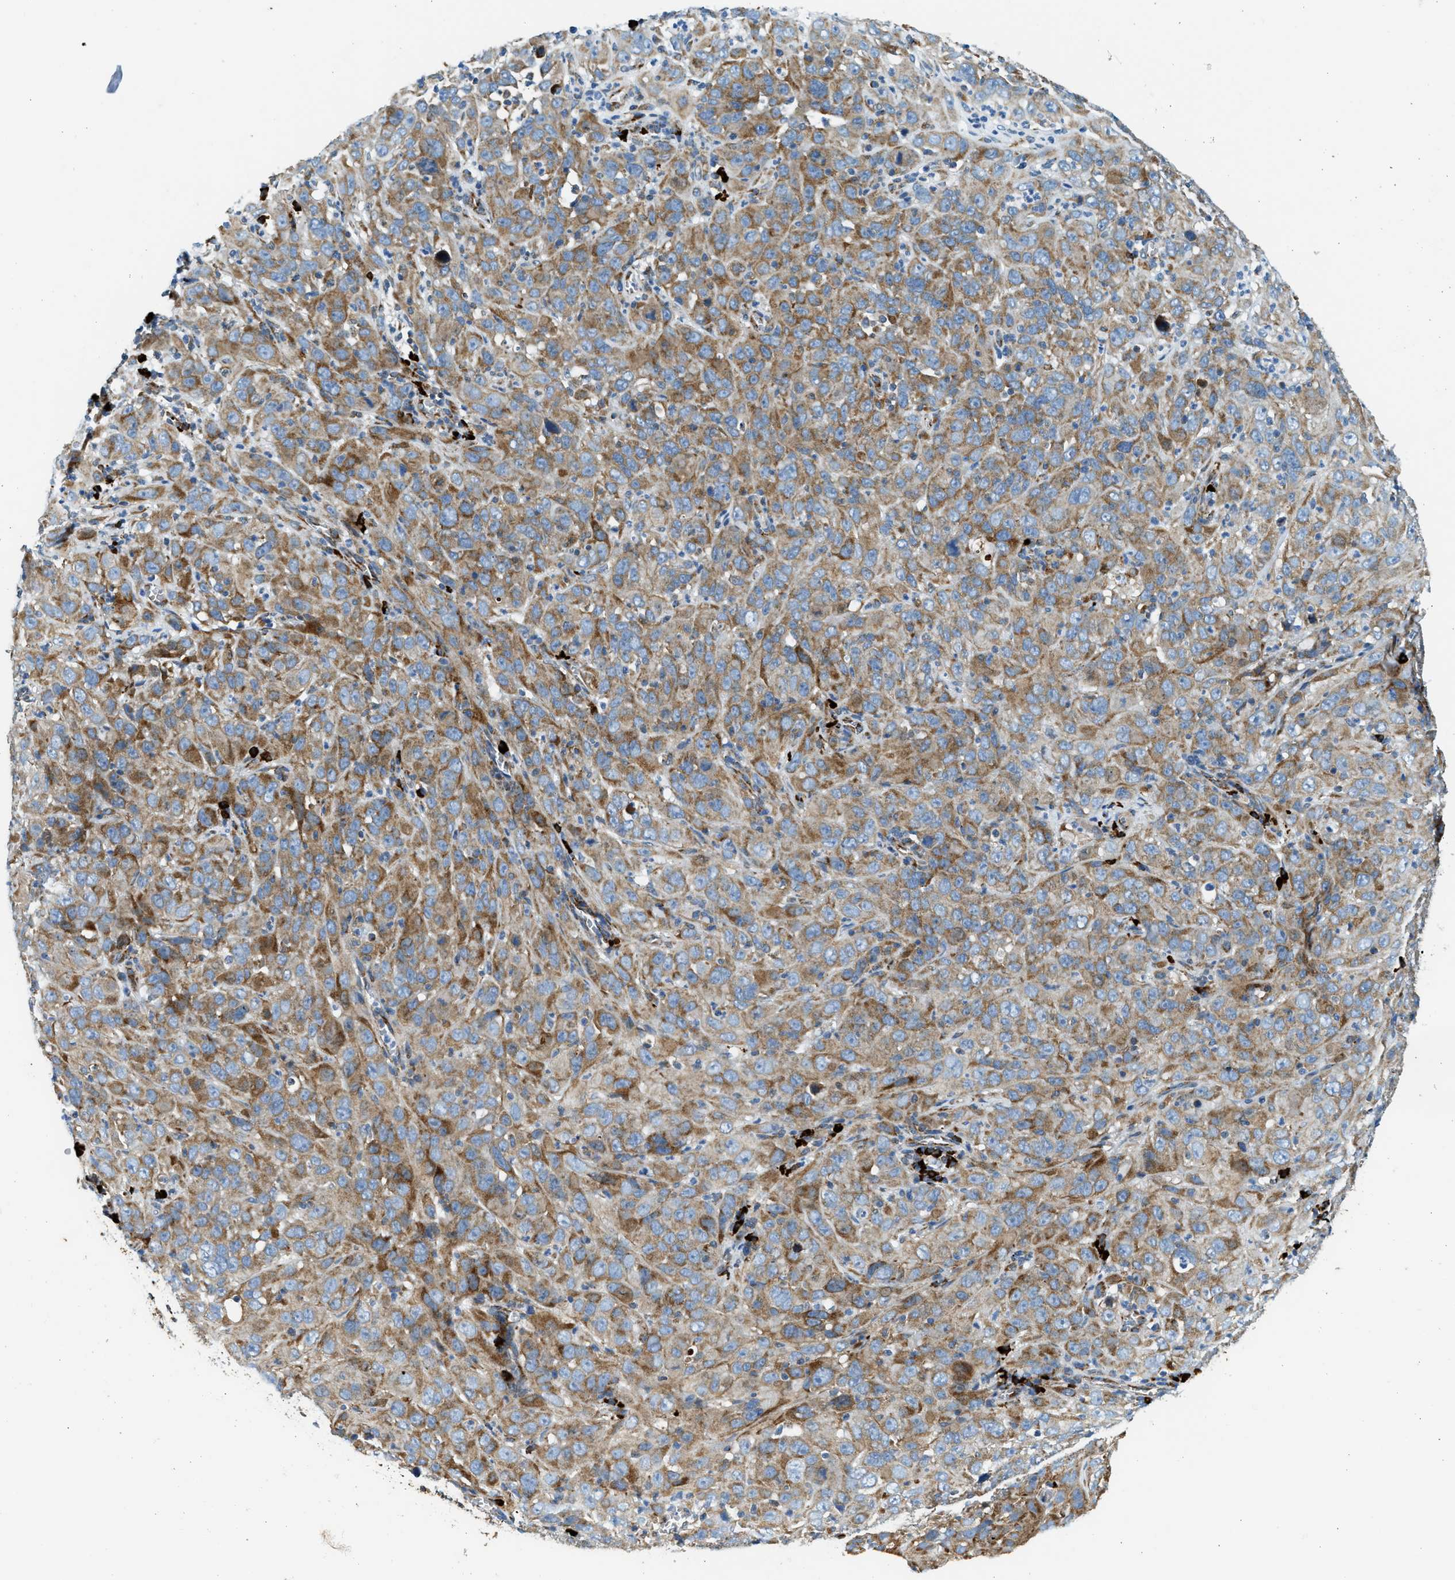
{"staining": {"intensity": "moderate", "quantity": ">75%", "location": "cytoplasmic/membranous"}, "tissue": "cervical cancer", "cell_type": "Tumor cells", "image_type": "cancer", "snomed": [{"axis": "morphology", "description": "Squamous cell carcinoma, NOS"}, {"axis": "topography", "description": "Cervix"}], "caption": "Cervical squamous cell carcinoma stained with DAB IHC displays medium levels of moderate cytoplasmic/membranous staining in approximately >75% of tumor cells.", "gene": "KCNMB3", "patient": {"sex": "female", "age": 32}}